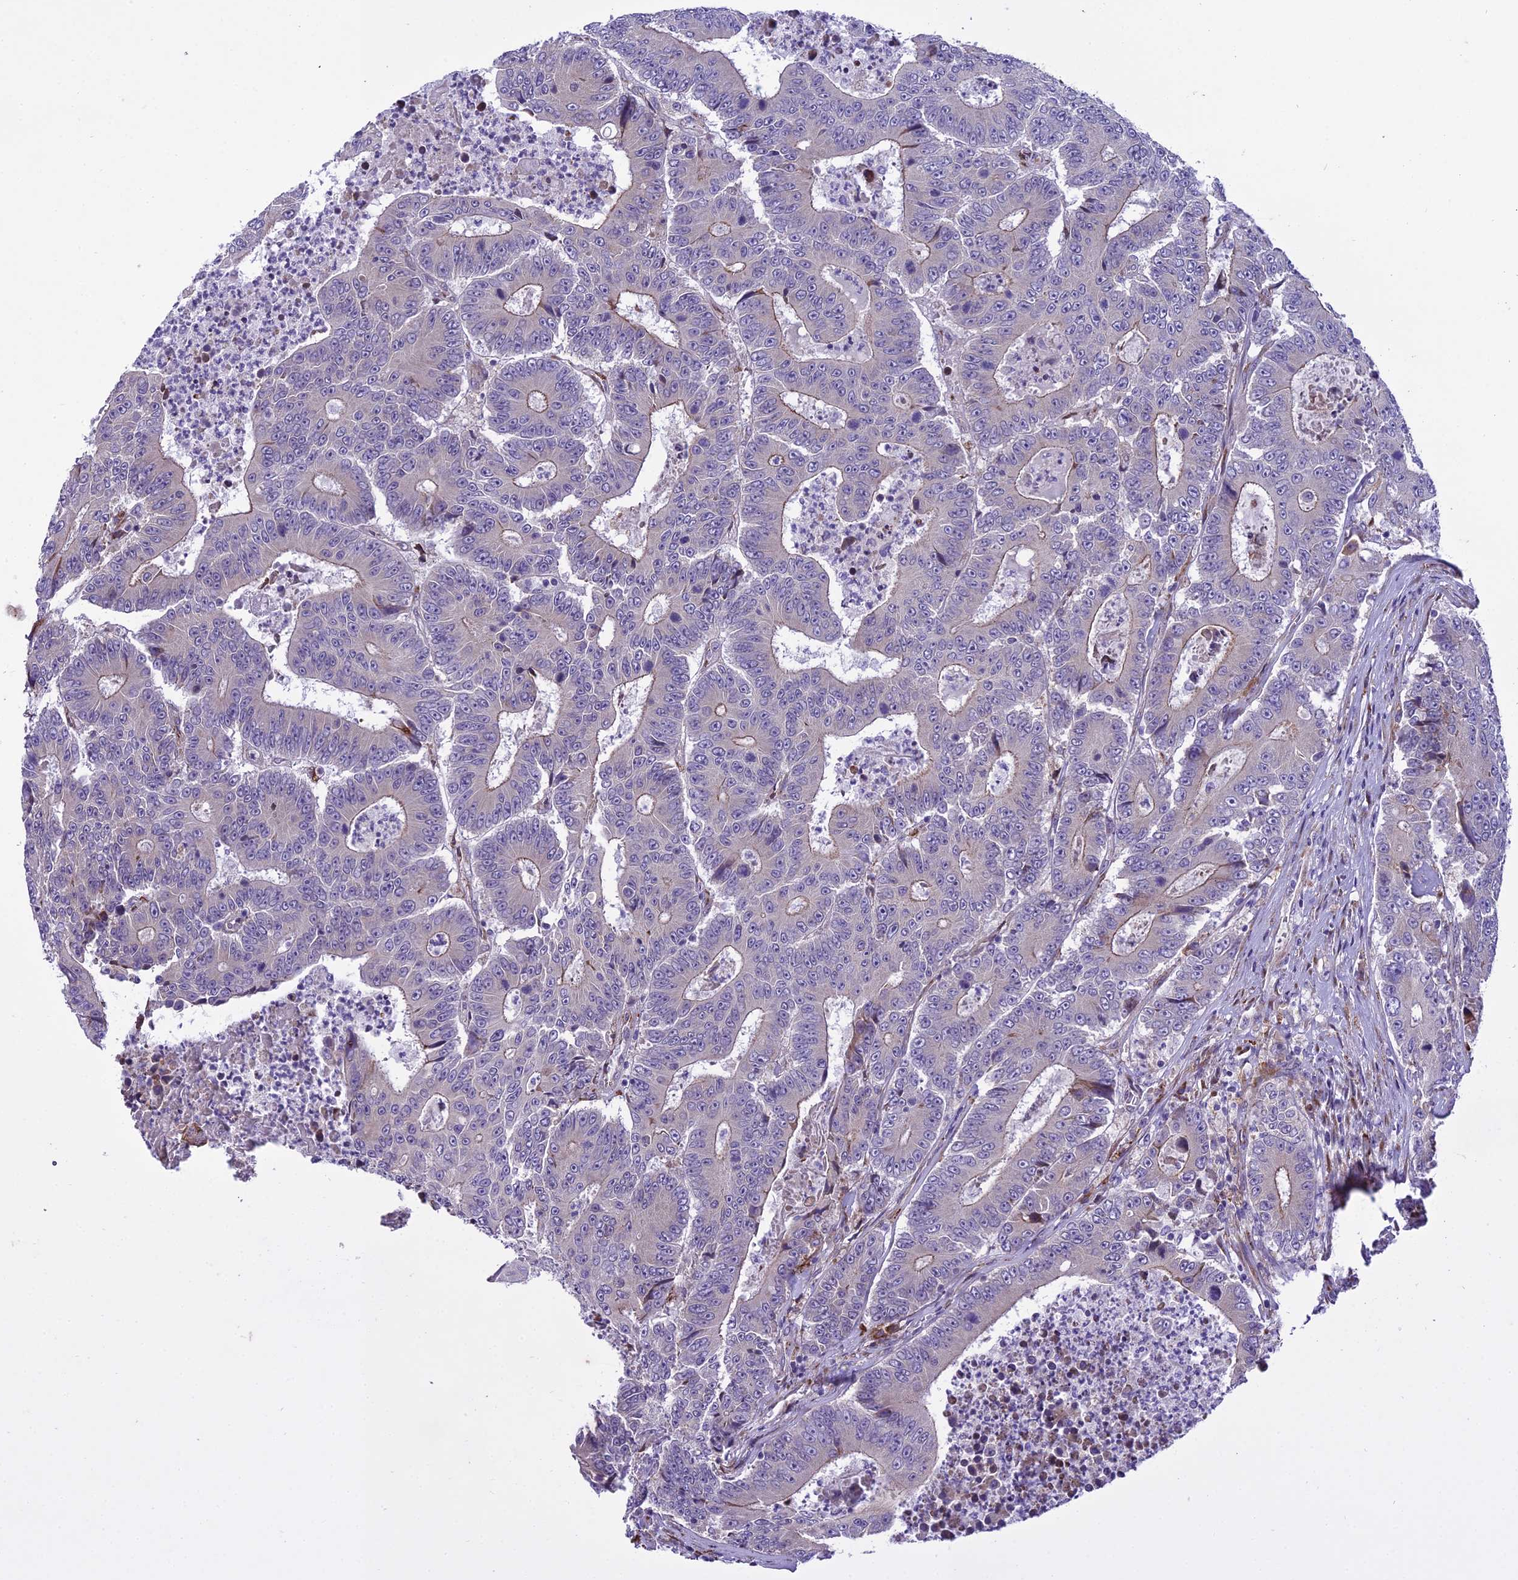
{"staining": {"intensity": "moderate", "quantity": "<25%", "location": "cytoplasmic/membranous"}, "tissue": "colorectal cancer", "cell_type": "Tumor cells", "image_type": "cancer", "snomed": [{"axis": "morphology", "description": "Adenocarcinoma, NOS"}, {"axis": "topography", "description": "Colon"}], "caption": "Immunohistochemistry (IHC) staining of colorectal cancer (adenocarcinoma), which shows low levels of moderate cytoplasmic/membranous positivity in approximately <25% of tumor cells indicating moderate cytoplasmic/membranous protein staining. The staining was performed using DAB (brown) for protein detection and nuclei were counterstained in hematoxylin (blue).", "gene": "NEURL2", "patient": {"sex": "male", "age": 83}}